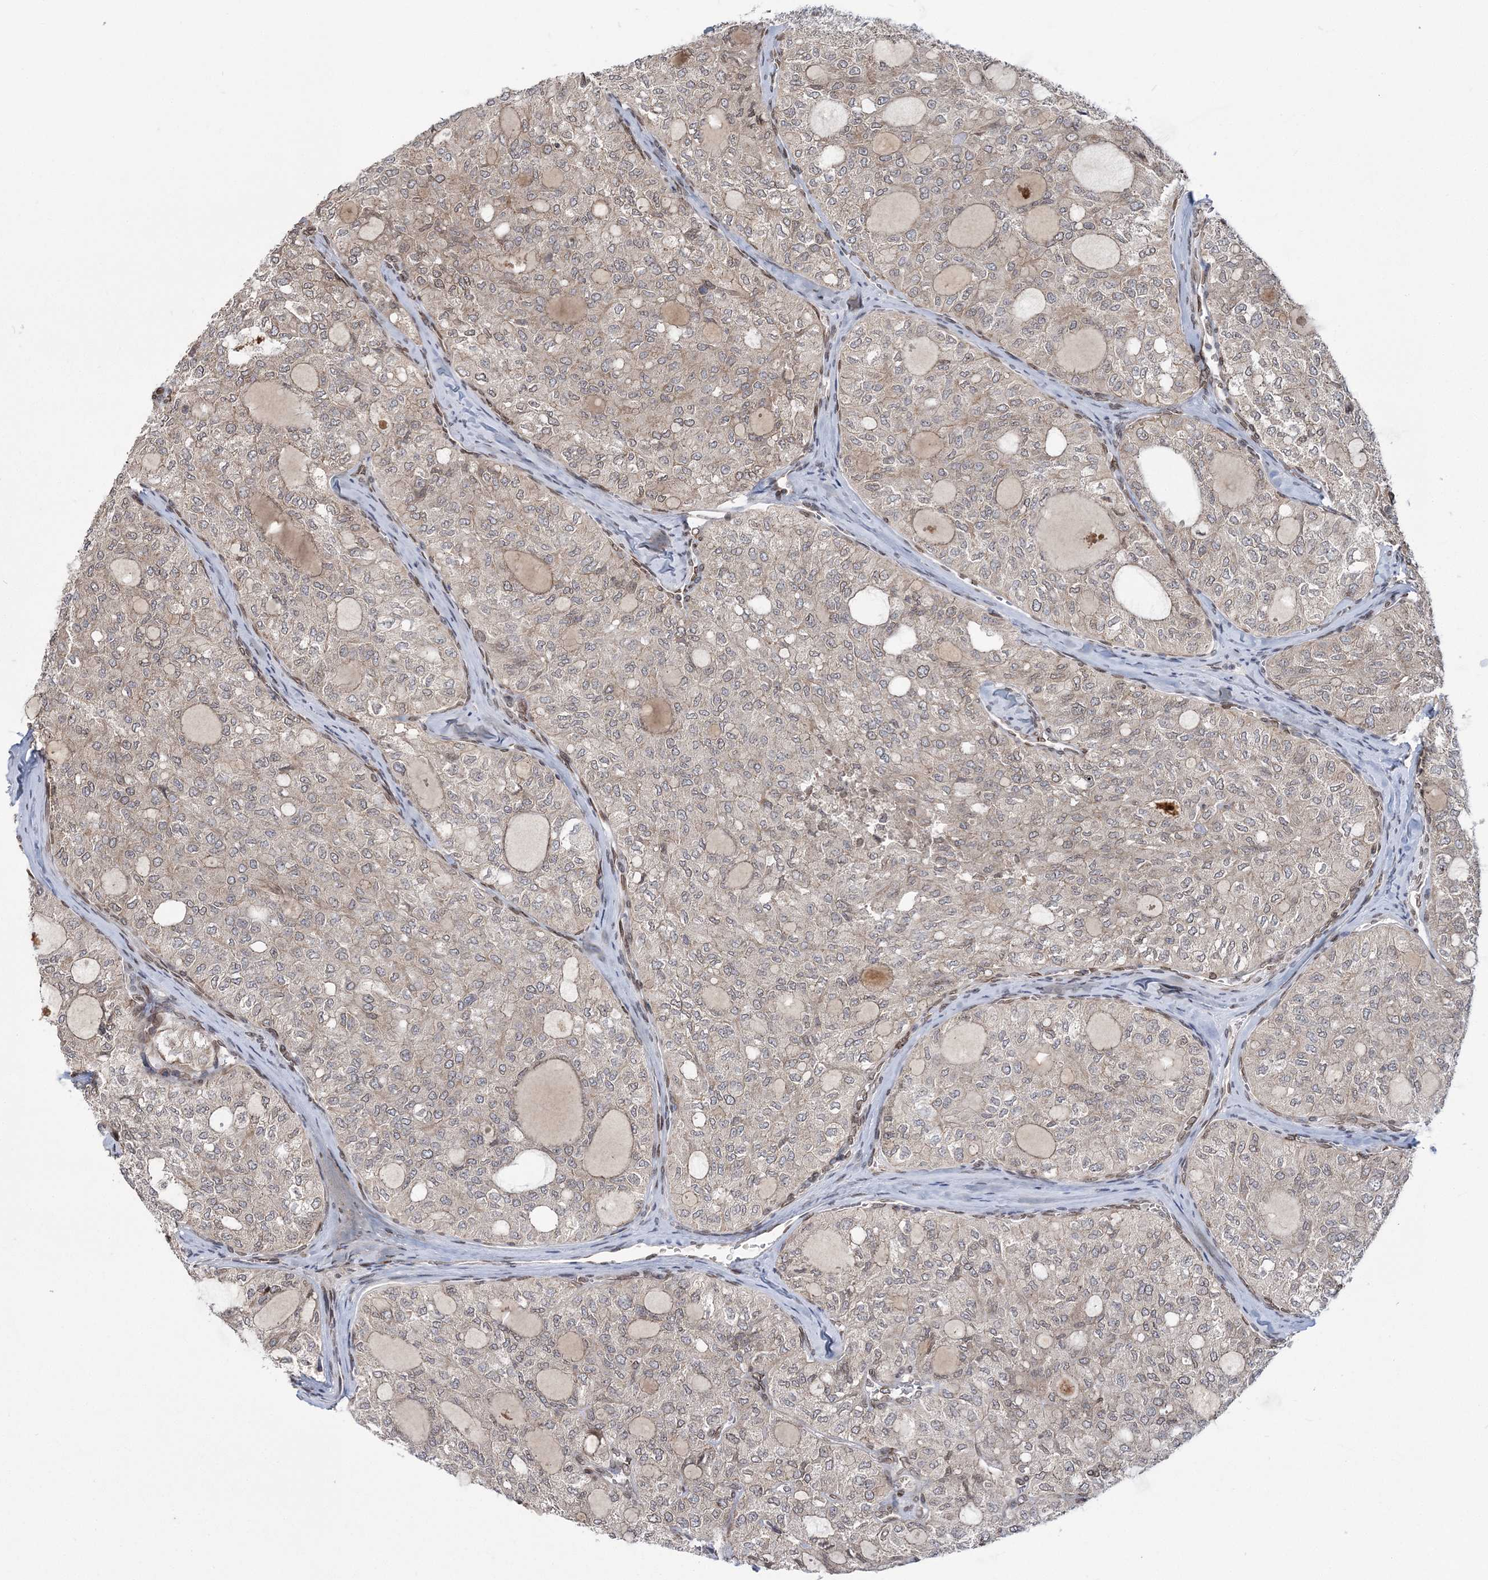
{"staining": {"intensity": "negative", "quantity": "none", "location": "none"}, "tissue": "thyroid cancer", "cell_type": "Tumor cells", "image_type": "cancer", "snomed": [{"axis": "morphology", "description": "Follicular adenoma carcinoma, NOS"}, {"axis": "topography", "description": "Thyroid gland"}], "caption": "A photomicrograph of human thyroid cancer is negative for staining in tumor cells.", "gene": "DNAJC27", "patient": {"sex": "male", "age": 75}}